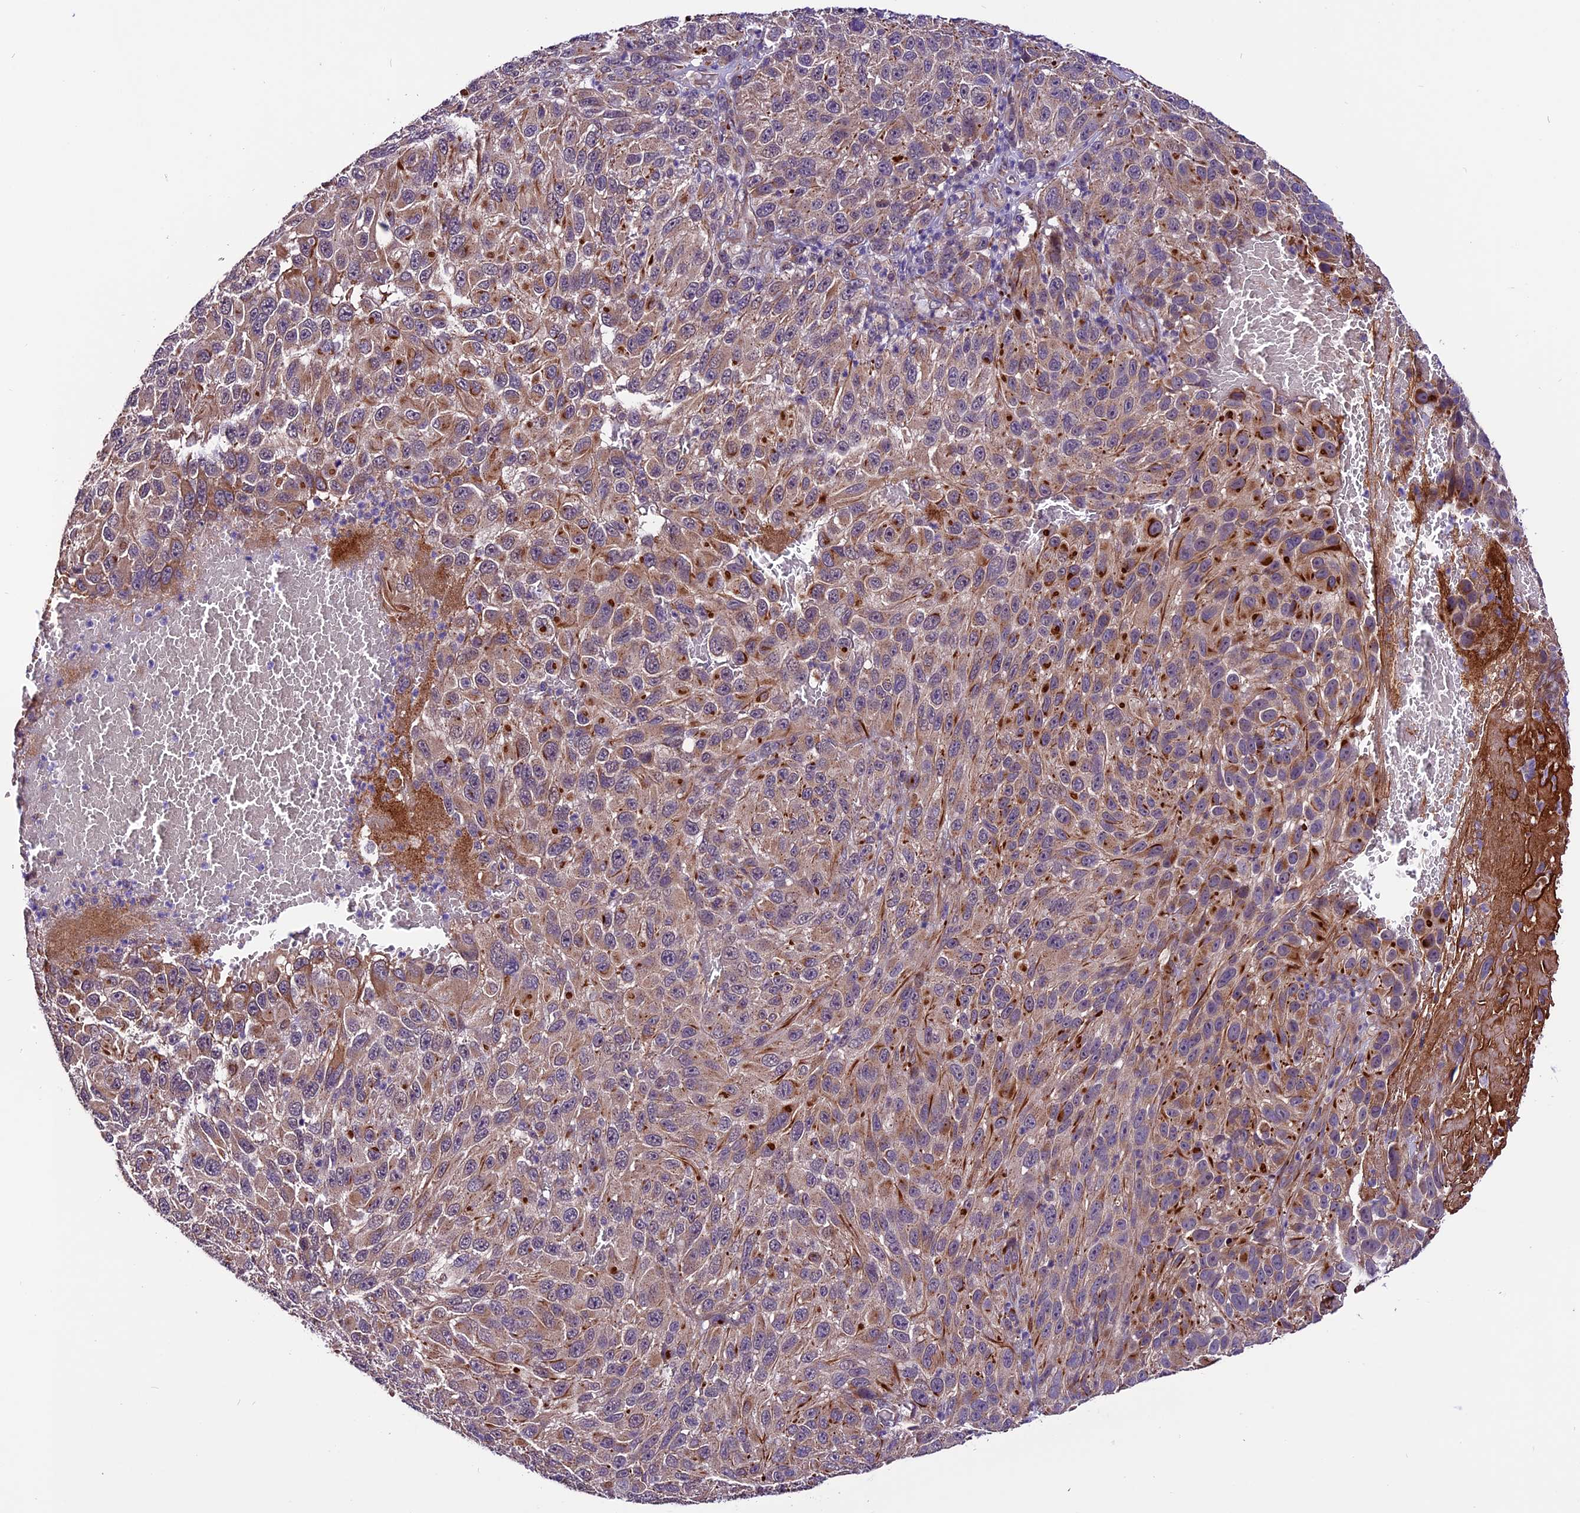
{"staining": {"intensity": "strong", "quantity": "25%-75%", "location": "cytoplasmic/membranous"}, "tissue": "melanoma", "cell_type": "Tumor cells", "image_type": "cancer", "snomed": [{"axis": "morphology", "description": "Normal tissue, NOS"}, {"axis": "morphology", "description": "Malignant melanoma, NOS"}, {"axis": "topography", "description": "Skin"}], "caption": "The photomicrograph shows immunohistochemical staining of melanoma. There is strong cytoplasmic/membranous positivity is identified in approximately 25%-75% of tumor cells. The staining was performed using DAB to visualize the protein expression in brown, while the nuclei were stained in blue with hematoxylin (Magnification: 20x).", "gene": "RINL", "patient": {"sex": "female", "age": 96}}